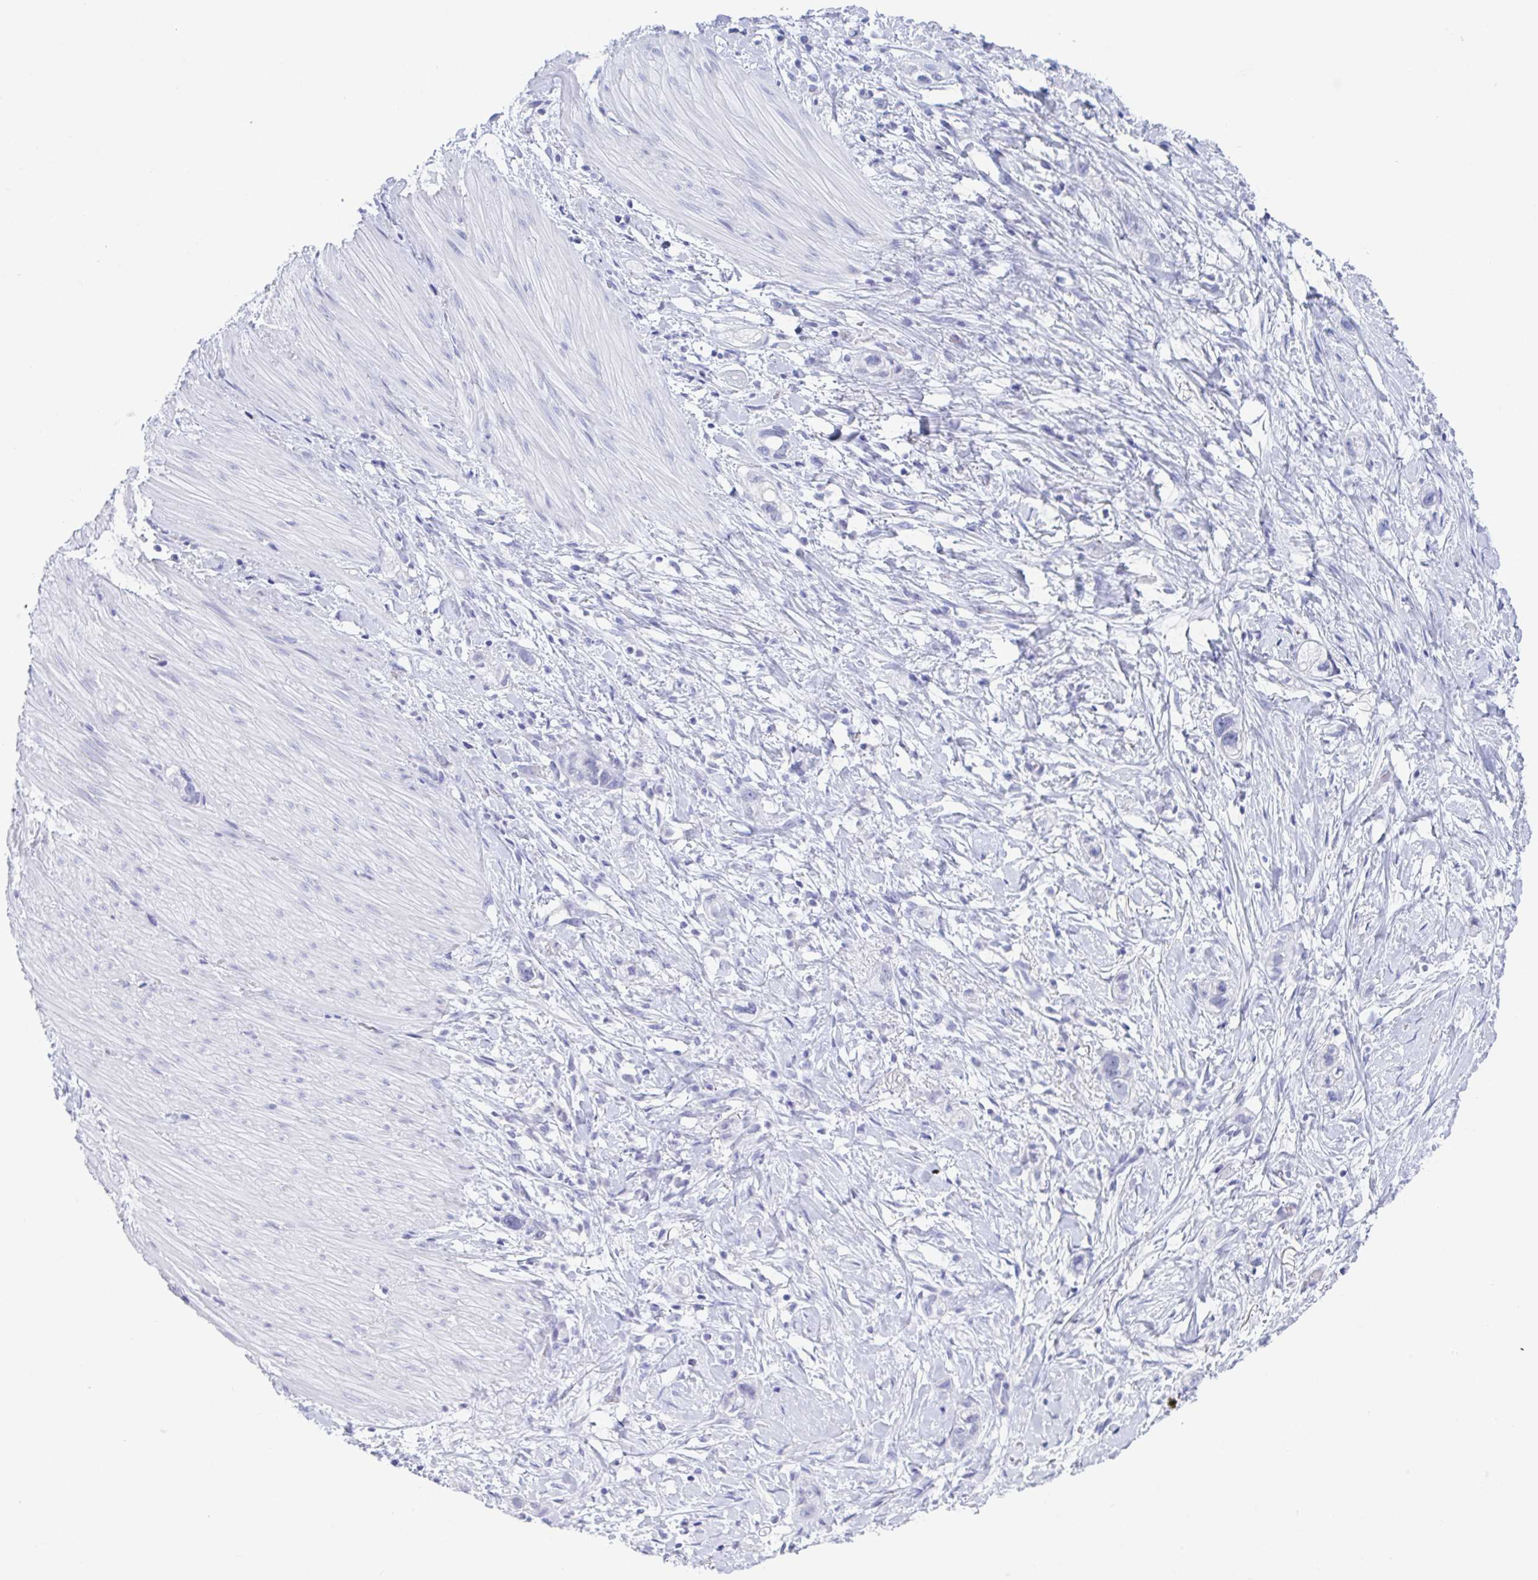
{"staining": {"intensity": "negative", "quantity": "none", "location": "none"}, "tissue": "stomach cancer", "cell_type": "Tumor cells", "image_type": "cancer", "snomed": [{"axis": "morphology", "description": "Adenocarcinoma, NOS"}, {"axis": "topography", "description": "Stomach"}, {"axis": "topography", "description": "Stomach, lower"}], "caption": "This is an immunohistochemistry (IHC) micrograph of human stomach cancer. There is no expression in tumor cells.", "gene": "CDX4", "patient": {"sex": "female", "age": 48}}